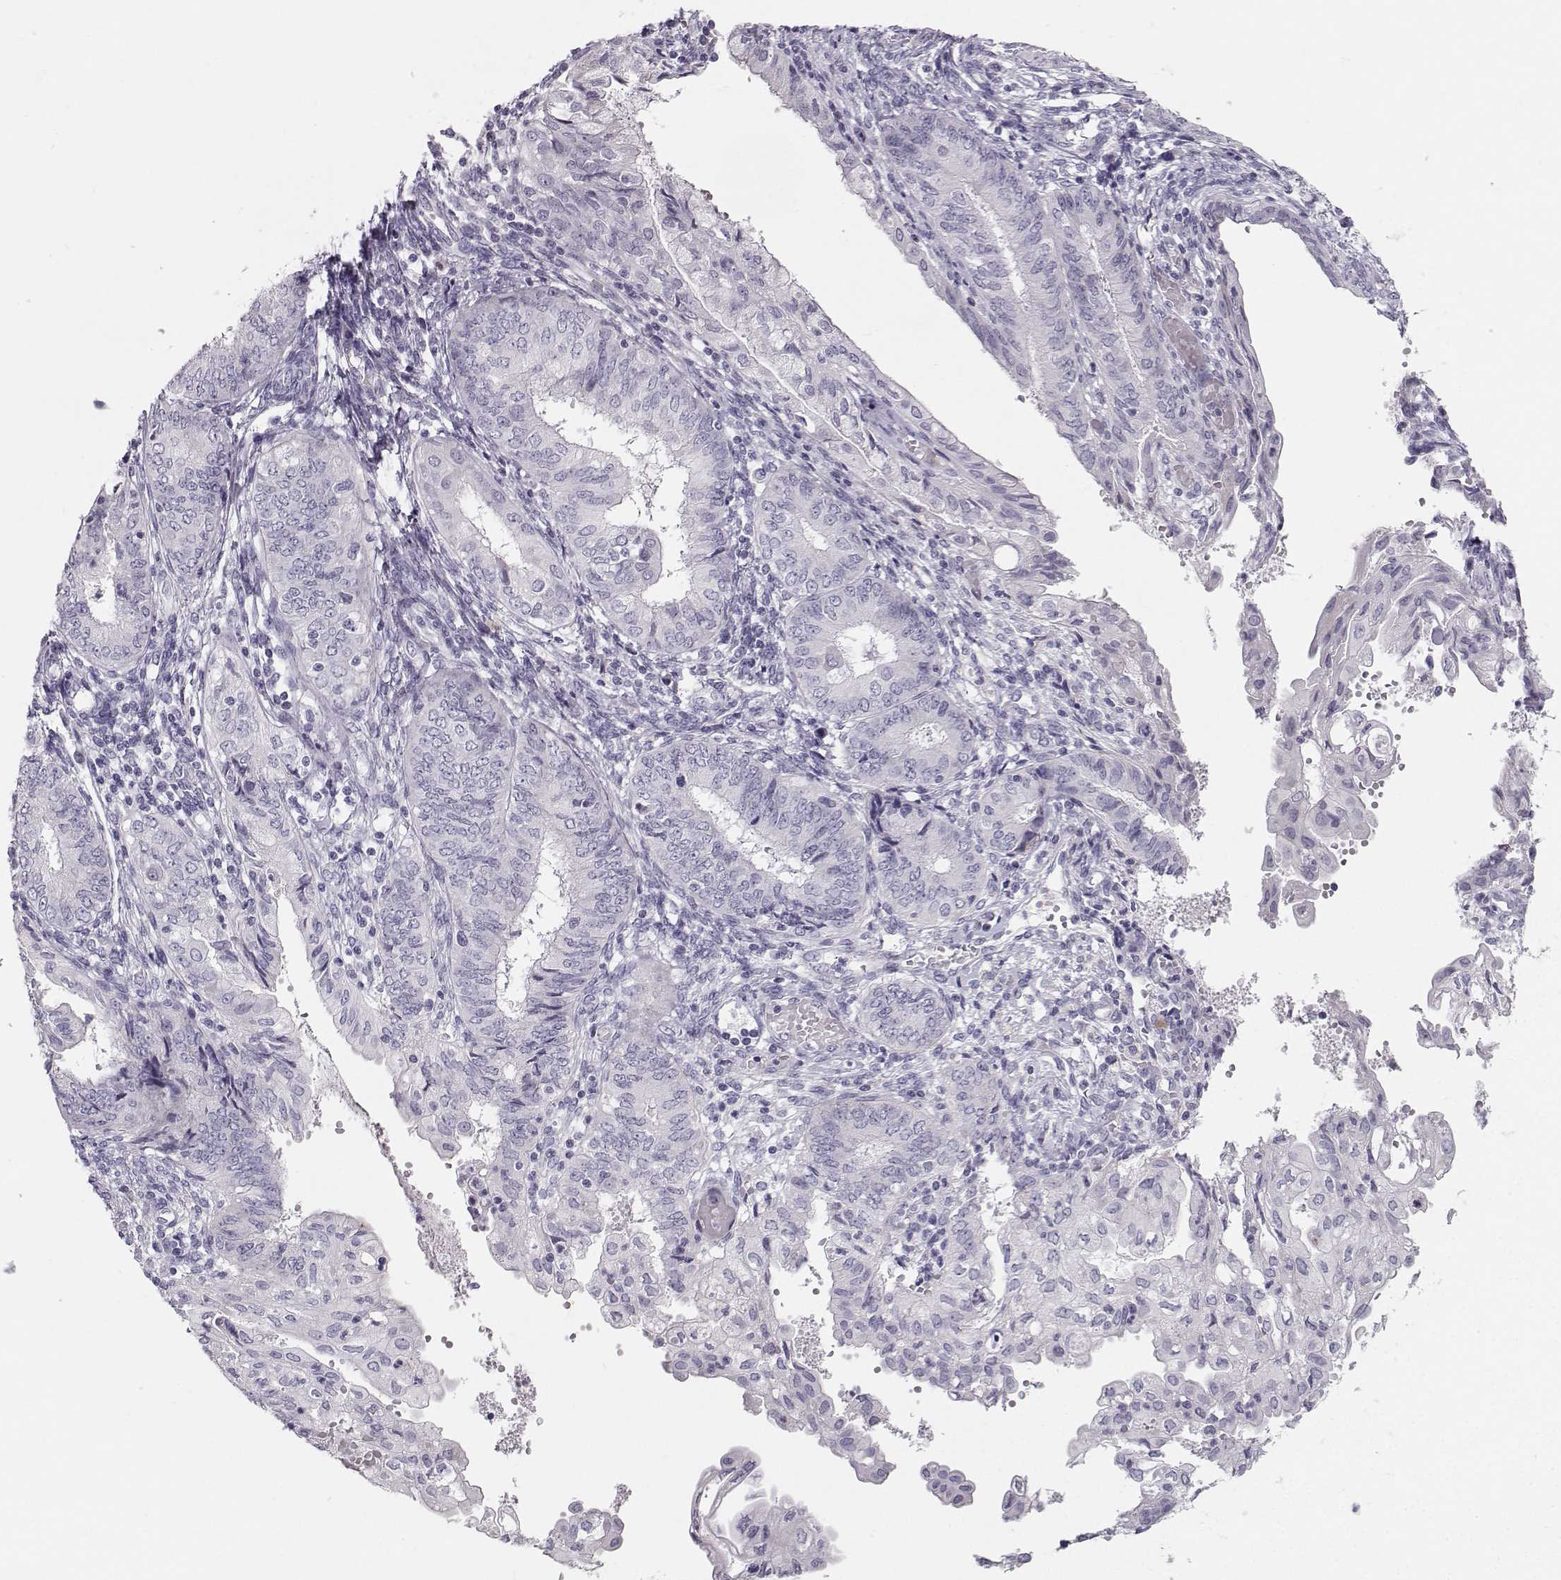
{"staining": {"intensity": "negative", "quantity": "none", "location": "none"}, "tissue": "endometrial cancer", "cell_type": "Tumor cells", "image_type": "cancer", "snomed": [{"axis": "morphology", "description": "Adenocarcinoma, NOS"}, {"axis": "topography", "description": "Endometrium"}], "caption": "Tumor cells show no significant positivity in endometrial adenocarcinoma. Nuclei are stained in blue.", "gene": "CASR", "patient": {"sex": "female", "age": 68}}